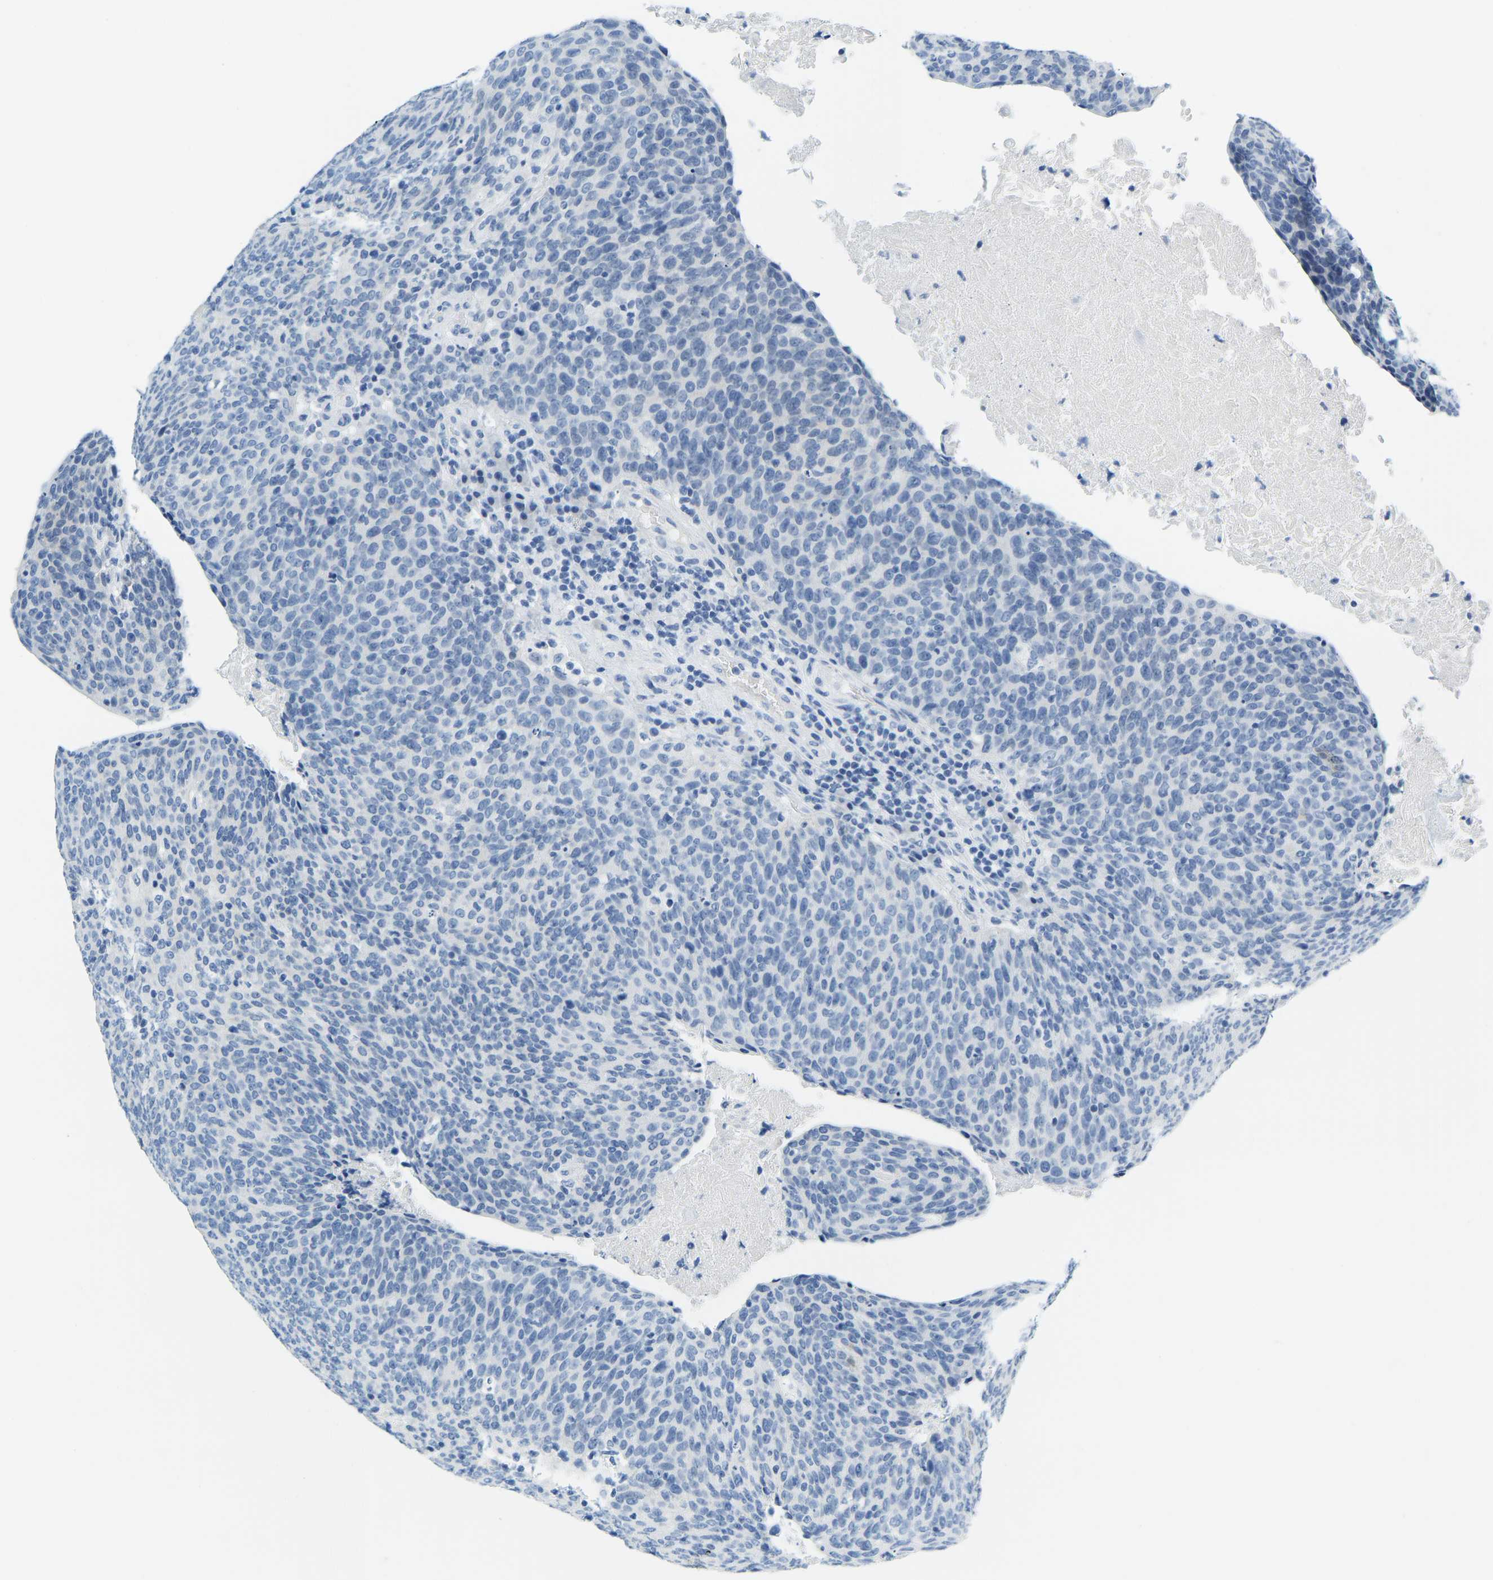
{"staining": {"intensity": "negative", "quantity": "none", "location": "none"}, "tissue": "head and neck cancer", "cell_type": "Tumor cells", "image_type": "cancer", "snomed": [{"axis": "morphology", "description": "Squamous cell carcinoma, NOS"}, {"axis": "morphology", "description": "Squamous cell carcinoma, metastatic, NOS"}, {"axis": "topography", "description": "Lymph node"}, {"axis": "topography", "description": "Head-Neck"}], "caption": "An immunohistochemistry (IHC) histopathology image of head and neck cancer (metastatic squamous cell carcinoma) is shown. There is no staining in tumor cells of head and neck cancer (metastatic squamous cell carcinoma).", "gene": "SERPINB3", "patient": {"sex": "male", "age": 62}}